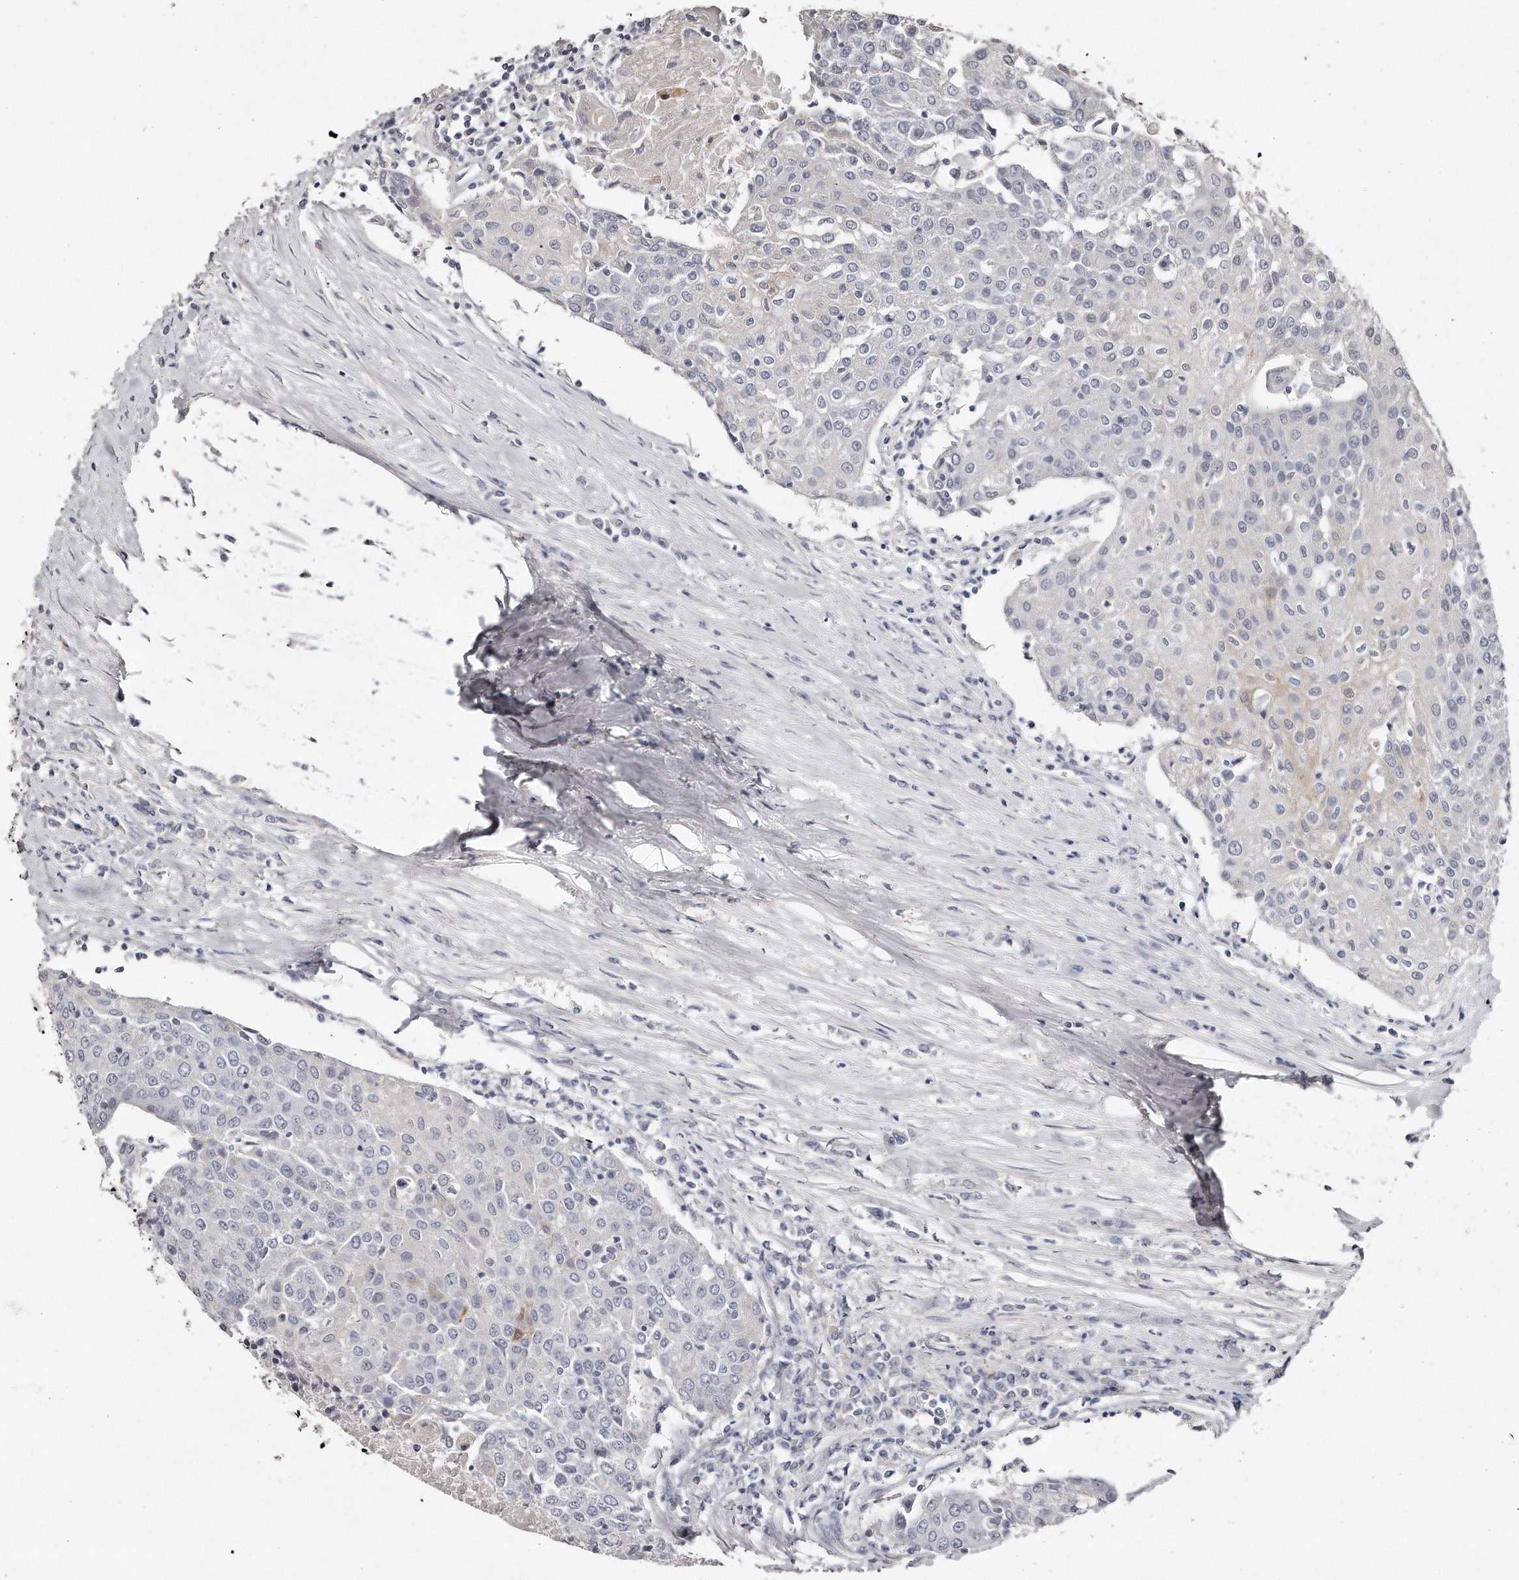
{"staining": {"intensity": "negative", "quantity": "none", "location": "none"}, "tissue": "urothelial cancer", "cell_type": "Tumor cells", "image_type": "cancer", "snomed": [{"axis": "morphology", "description": "Urothelial carcinoma, High grade"}, {"axis": "topography", "description": "Urinary bladder"}], "caption": "DAB immunohistochemical staining of urothelial cancer shows no significant staining in tumor cells. The staining is performed using DAB (3,3'-diaminobenzidine) brown chromogen with nuclei counter-stained in using hematoxylin.", "gene": "LMOD1", "patient": {"sex": "female", "age": 85}}